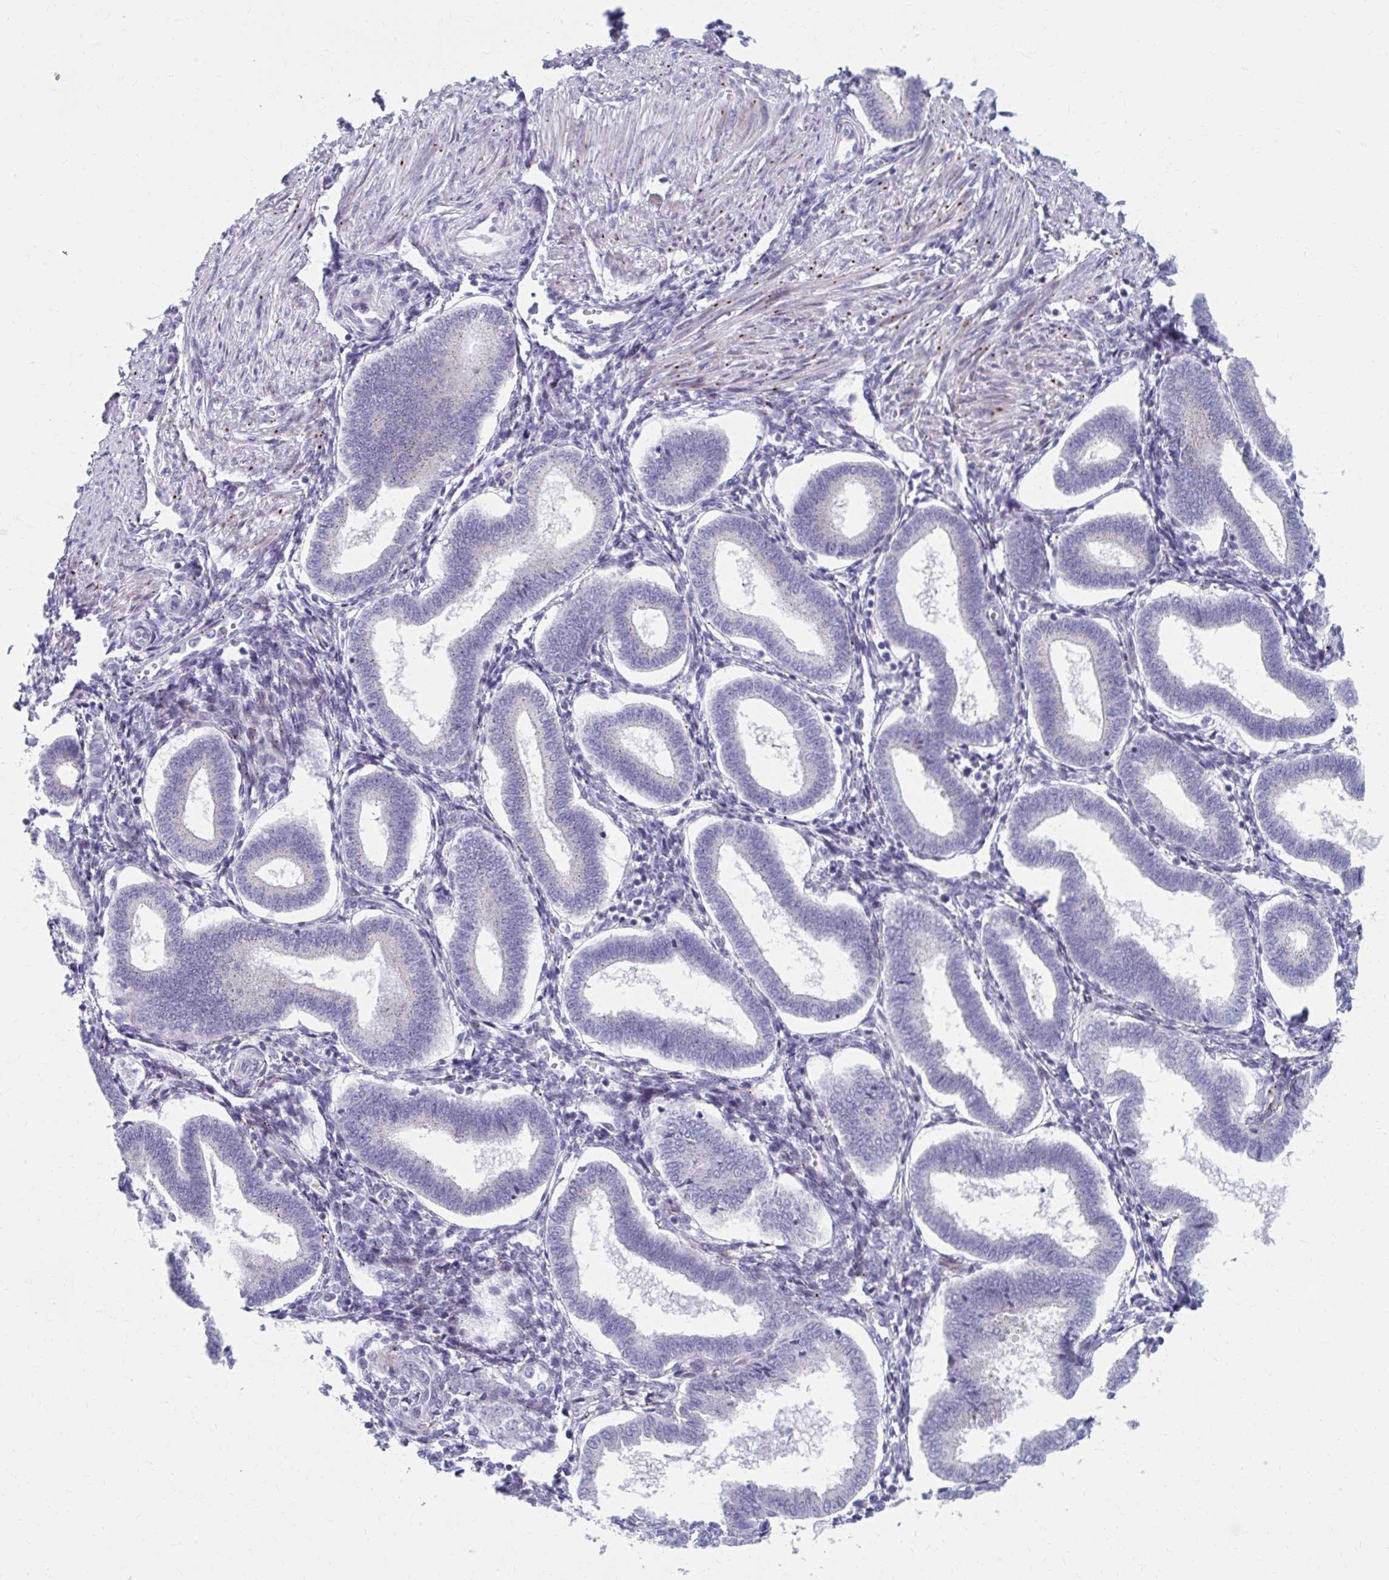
{"staining": {"intensity": "negative", "quantity": "none", "location": "none"}, "tissue": "endometrium", "cell_type": "Cells in endometrial stroma", "image_type": "normal", "snomed": [{"axis": "morphology", "description": "Normal tissue, NOS"}, {"axis": "topography", "description": "Endometrium"}], "caption": "Immunohistochemical staining of unremarkable endometrium reveals no significant staining in cells in endometrial stroma. The staining is performed using DAB (3,3'-diaminobenzidine) brown chromogen with nuclei counter-stained in using hematoxylin.", "gene": "OLFM2", "patient": {"sex": "female", "age": 24}}